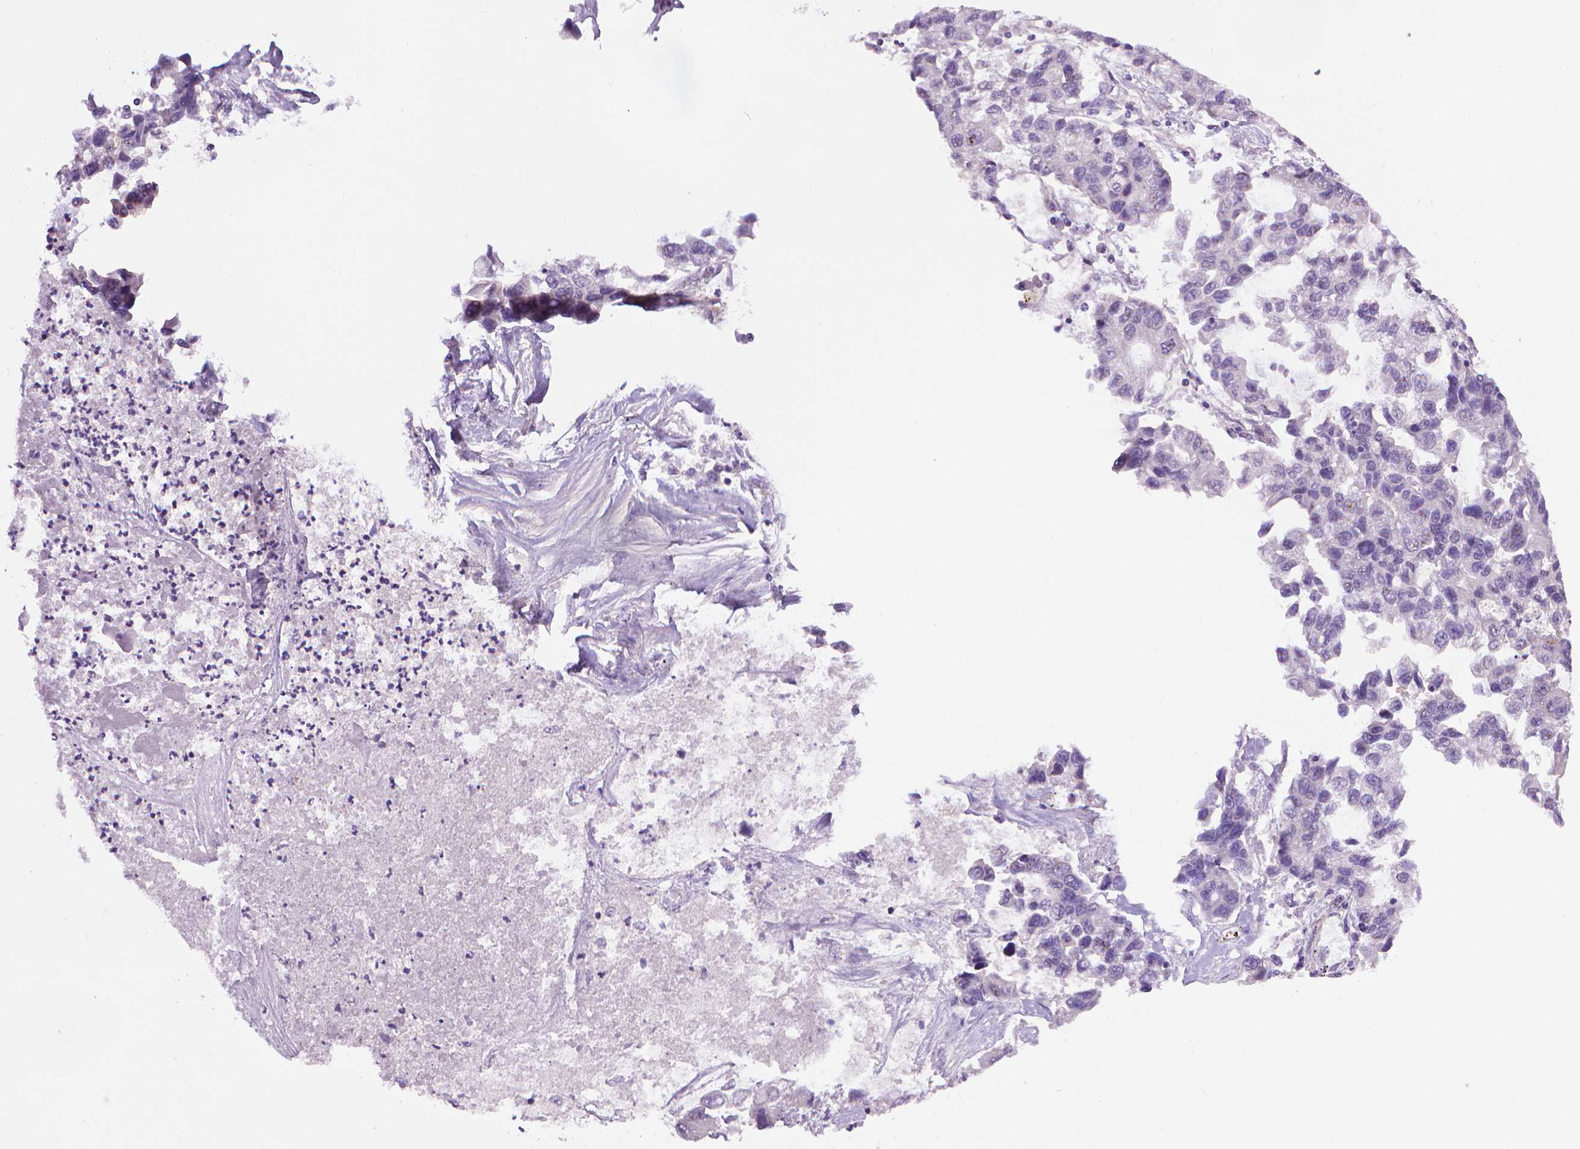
{"staining": {"intensity": "negative", "quantity": "none", "location": "none"}, "tissue": "lung cancer", "cell_type": "Tumor cells", "image_type": "cancer", "snomed": [{"axis": "morphology", "description": "Adenocarcinoma, NOS"}, {"axis": "topography", "description": "Bronchus"}, {"axis": "topography", "description": "Lung"}], "caption": "This is an immunohistochemistry image of lung cancer. There is no positivity in tumor cells.", "gene": "SLC51B", "patient": {"sex": "female", "age": 51}}